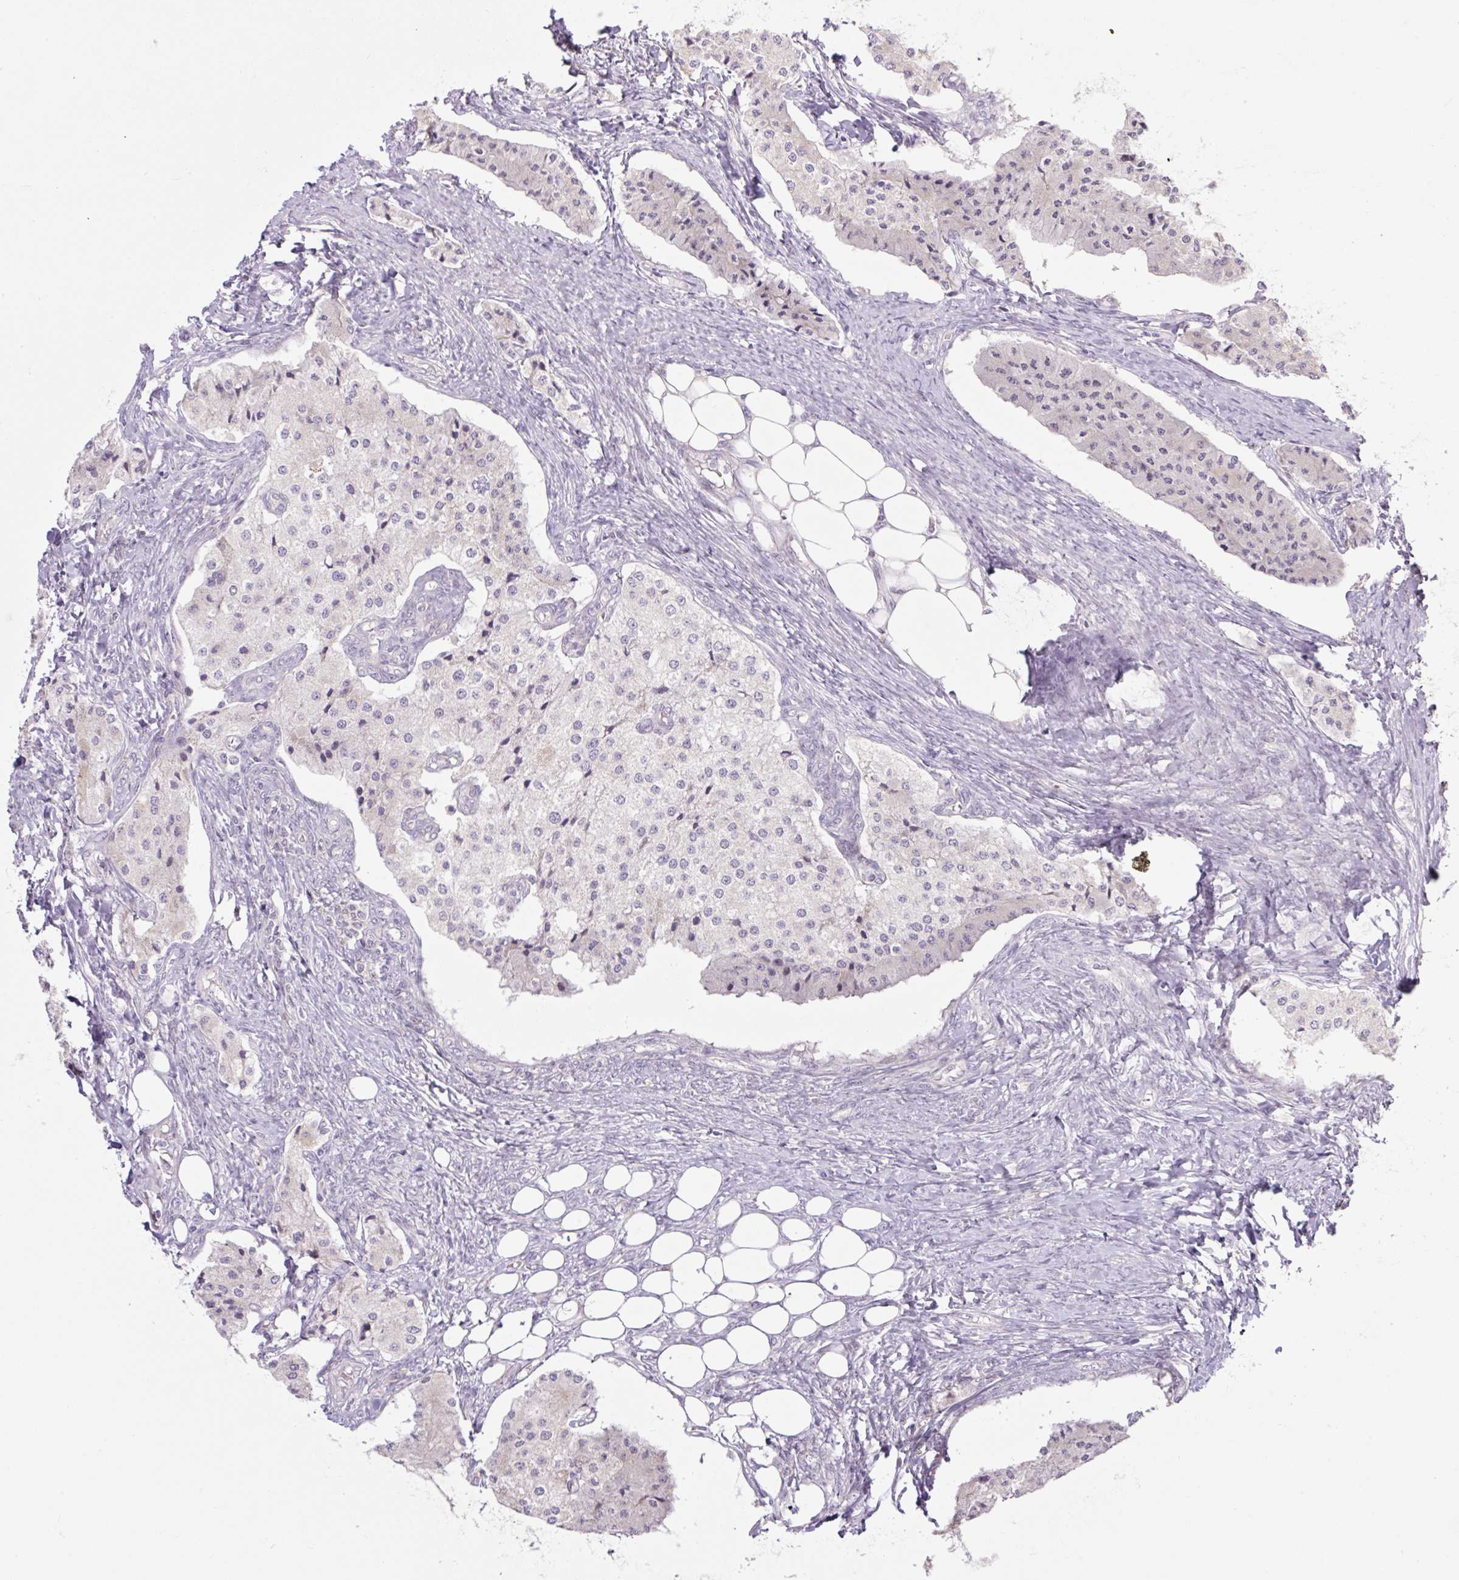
{"staining": {"intensity": "negative", "quantity": "none", "location": "none"}, "tissue": "carcinoid", "cell_type": "Tumor cells", "image_type": "cancer", "snomed": [{"axis": "morphology", "description": "Carcinoid, malignant, NOS"}, {"axis": "topography", "description": "Colon"}], "caption": "Tumor cells show no significant expression in carcinoid (malignant).", "gene": "ICE1", "patient": {"sex": "female", "age": 52}}